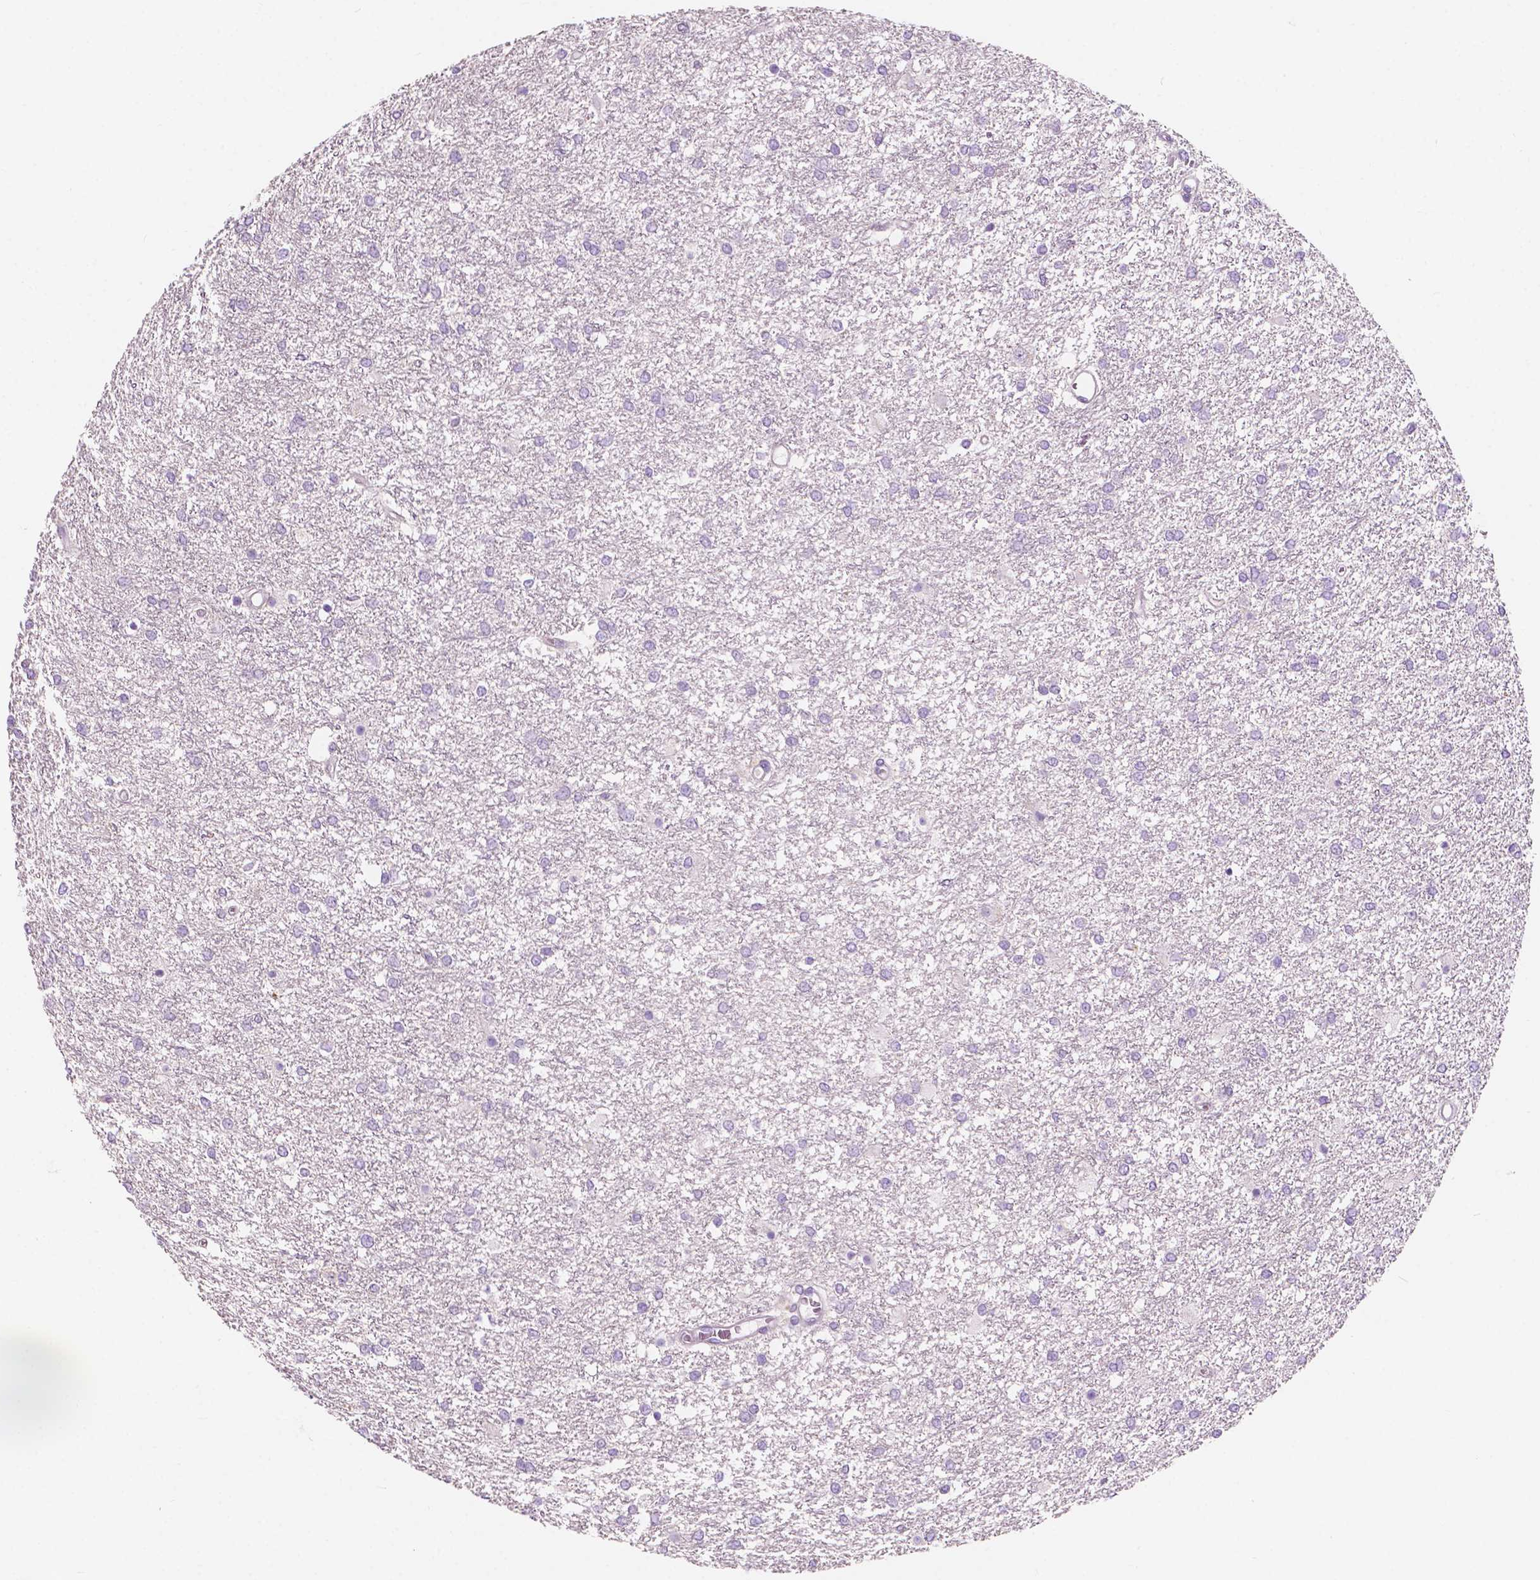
{"staining": {"intensity": "negative", "quantity": "none", "location": "none"}, "tissue": "glioma", "cell_type": "Tumor cells", "image_type": "cancer", "snomed": [{"axis": "morphology", "description": "Glioma, malignant, High grade"}, {"axis": "topography", "description": "Brain"}], "caption": "Immunohistochemistry (IHC) photomicrograph of neoplastic tissue: human glioma stained with DAB (3,3'-diaminobenzidine) reveals no significant protein expression in tumor cells.", "gene": "SEMA4A", "patient": {"sex": "female", "age": 61}}